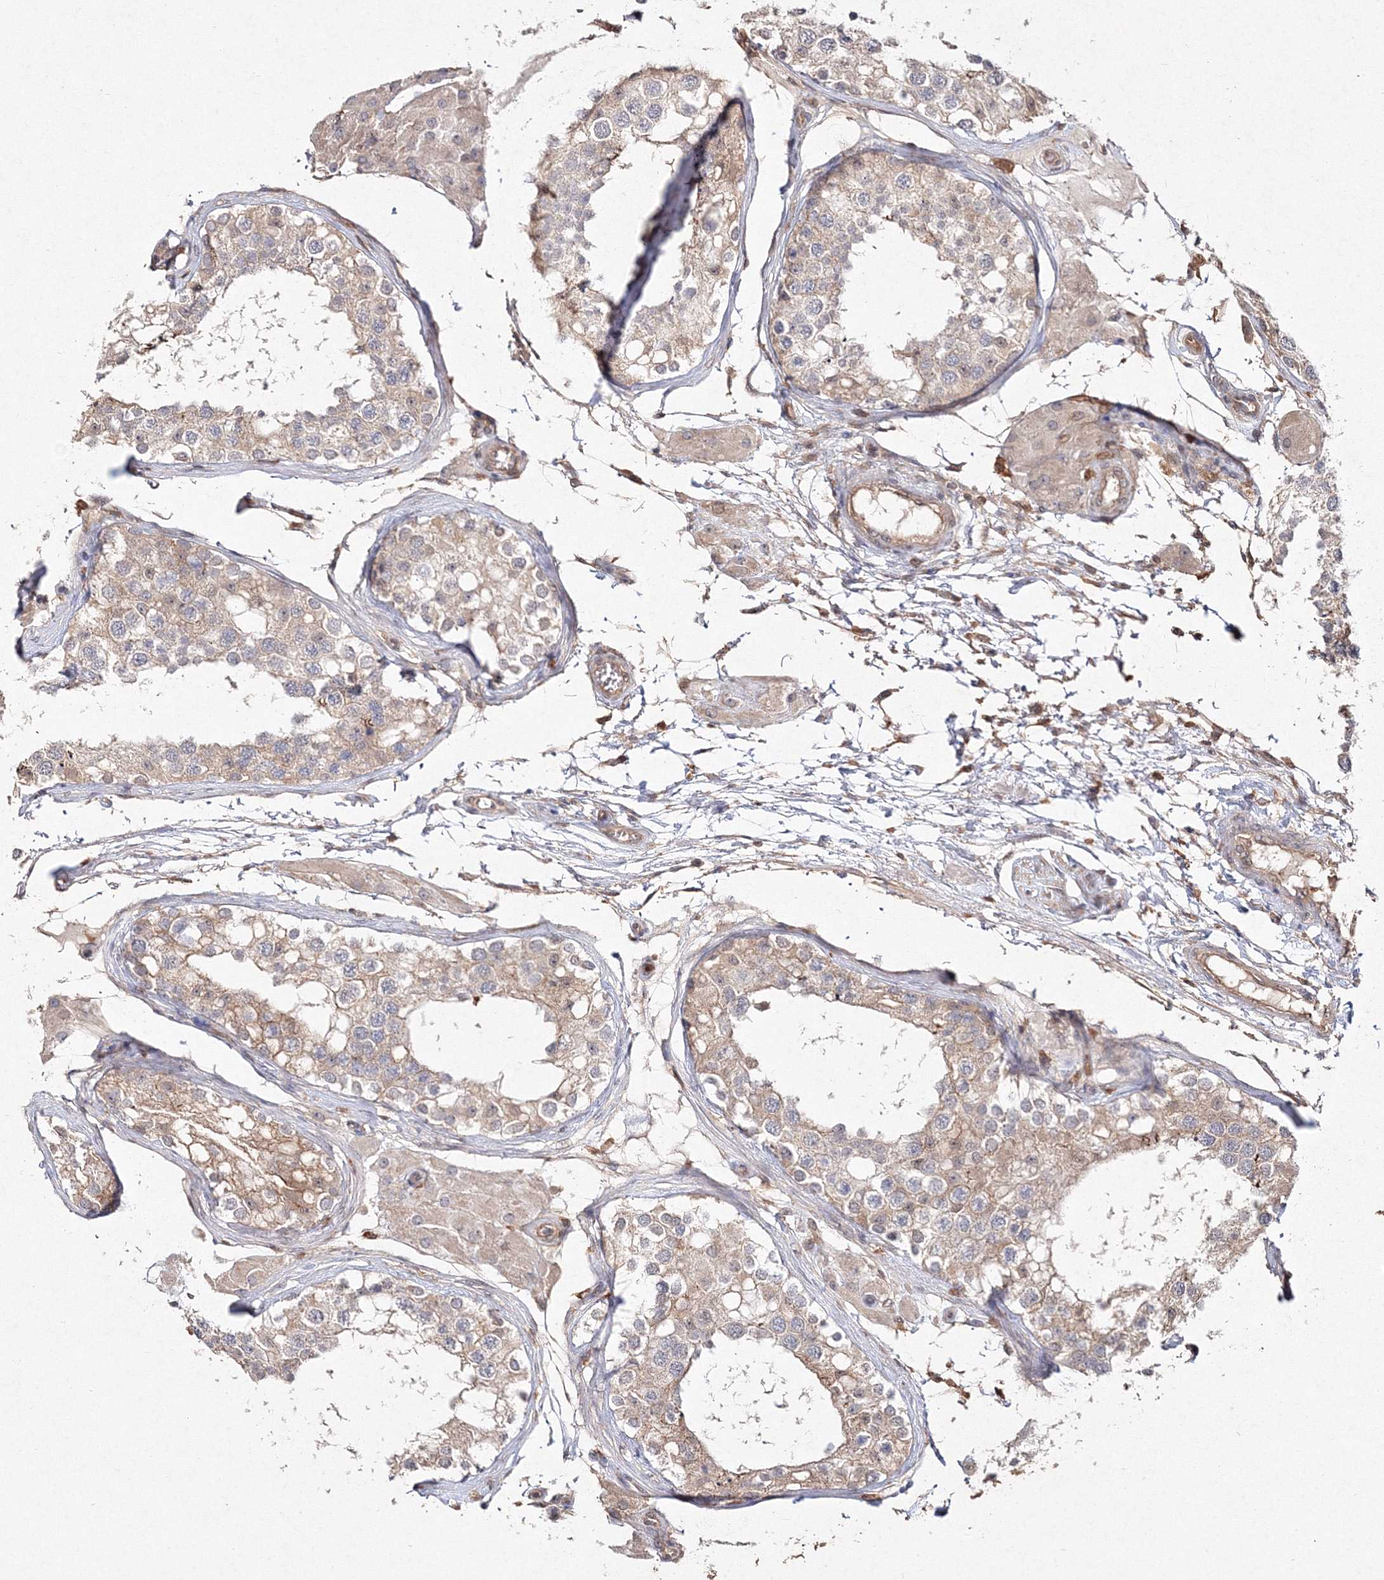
{"staining": {"intensity": "weak", "quantity": "25%-75%", "location": "cytoplasmic/membranous"}, "tissue": "testis", "cell_type": "Cells in seminiferous ducts", "image_type": "normal", "snomed": [{"axis": "morphology", "description": "Normal tissue, NOS"}, {"axis": "topography", "description": "Testis"}], "caption": "Cells in seminiferous ducts demonstrate low levels of weak cytoplasmic/membranous expression in about 25%-75% of cells in benign human testis. (DAB (3,3'-diaminobenzidine) IHC, brown staining for protein, blue staining for nuclei).", "gene": "S100A11", "patient": {"sex": "male", "age": 68}}